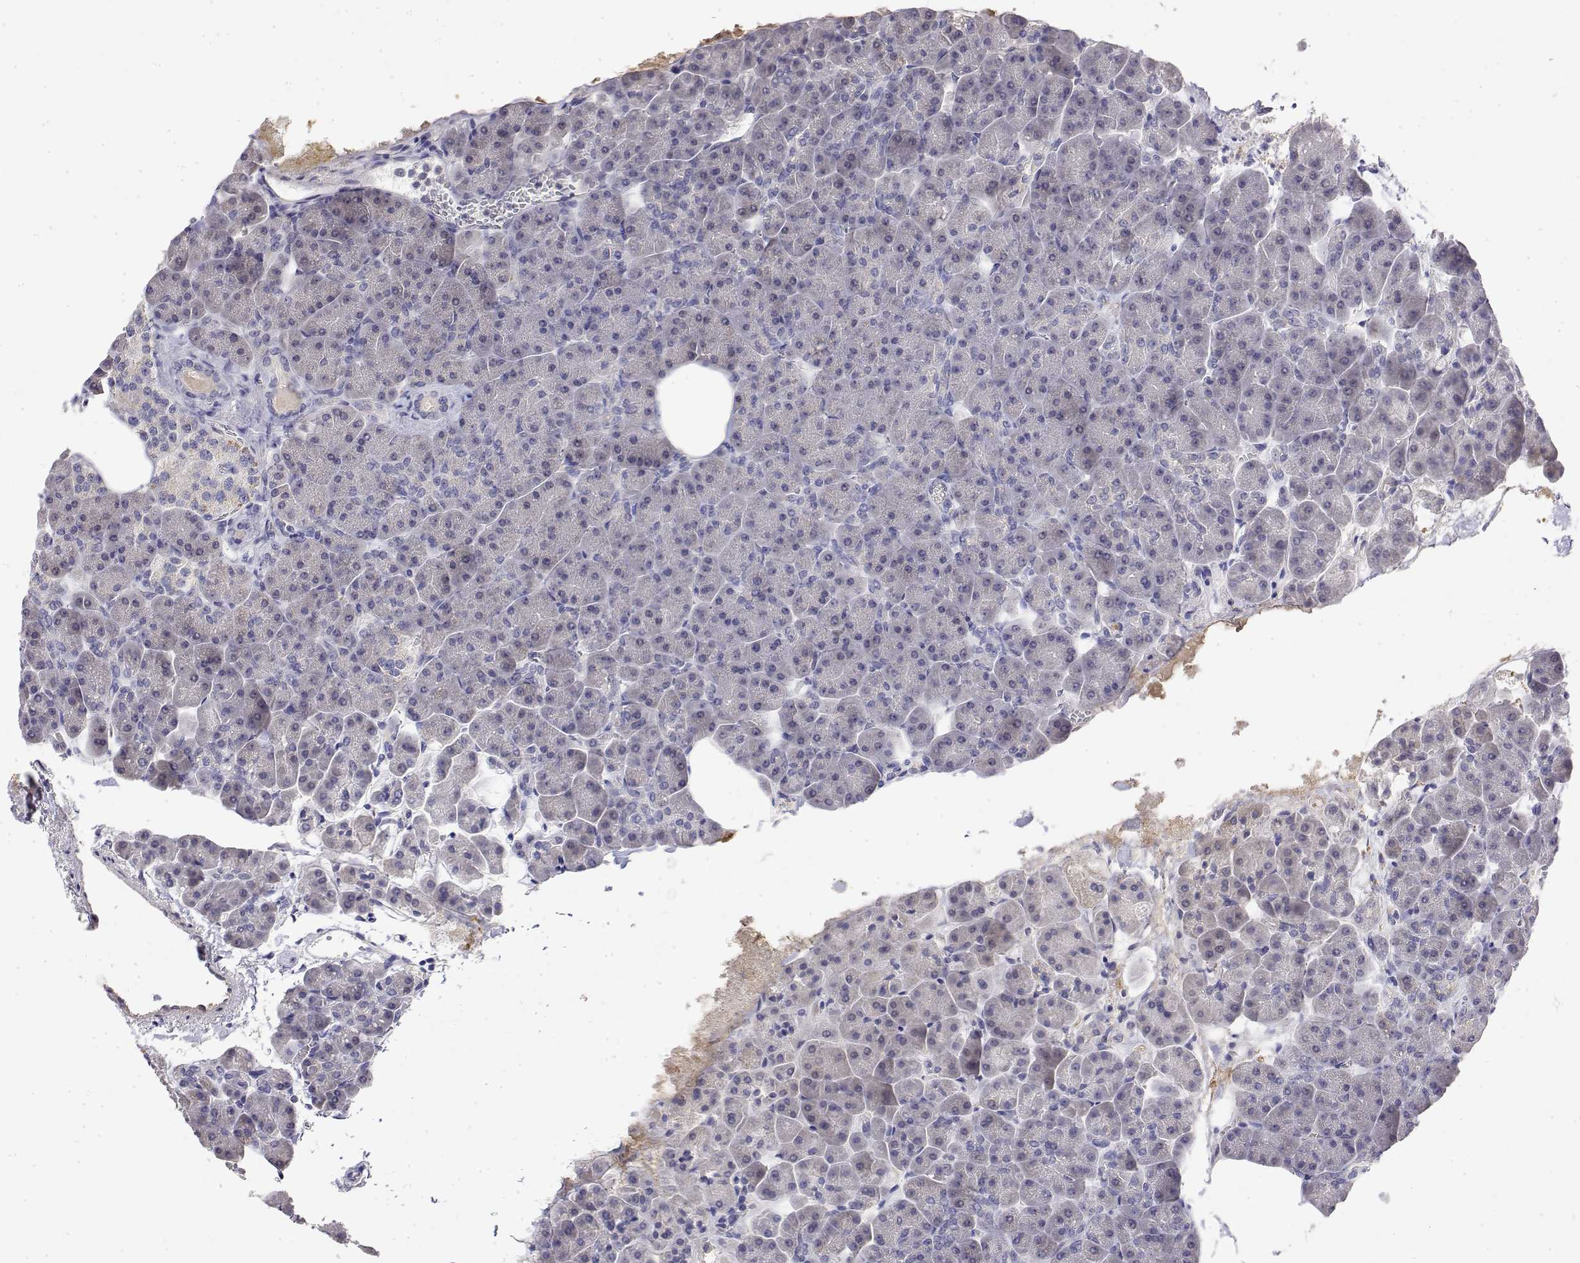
{"staining": {"intensity": "negative", "quantity": "none", "location": "none"}, "tissue": "pancreas", "cell_type": "Exocrine glandular cells", "image_type": "normal", "snomed": [{"axis": "morphology", "description": "Normal tissue, NOS"}, {"axis": "topography", "description": "Pancreas"}], "caption": "IHC image of normal human pancreas stained for a protein (brown), which displays no staining in exocrine glandular cells.", "gene": "GGACT", "patient": {"sex": "female", "age": 74}}